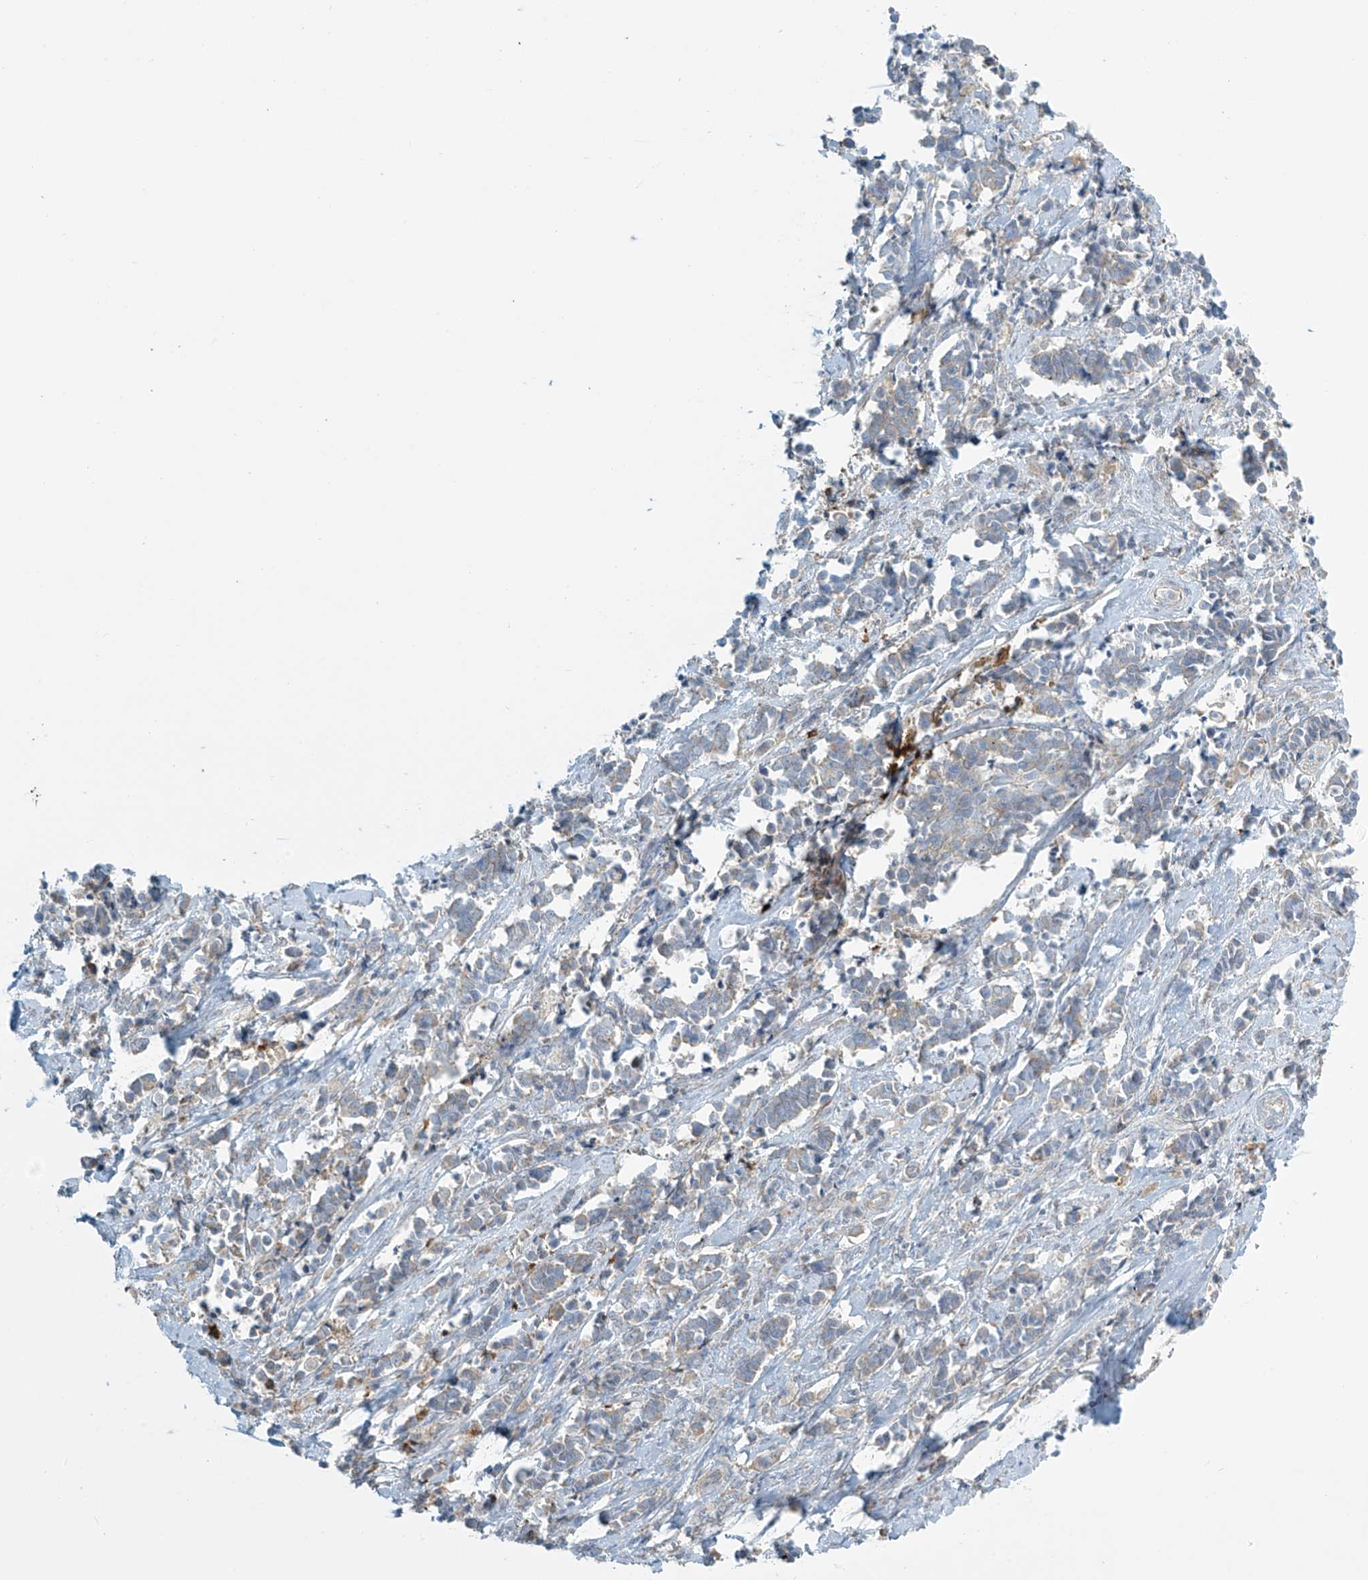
{"staining": {"intensity": "weak", "quantity": "<25%", "location": "cytoplasmic/membranous"}, "tissue": "cervical cancer", "cell_type": "Tumor cells", "image_type": "cancer", "snomed": [{"axis": "morphology", "description": "Normal tissue, NOS"}, {"axis": "morphology", "description": "Squamous cell carcinoma, NOS"}, {"axis": "topography", "description": "Cervix"}], "caption": "A micrograph of cervical cancer (squamous cell carcinoma) stained for a protein reveals no brown staining in tumor cells.", "gene": "LZTS3", "patient": {"sex": "female", "age": 35}}